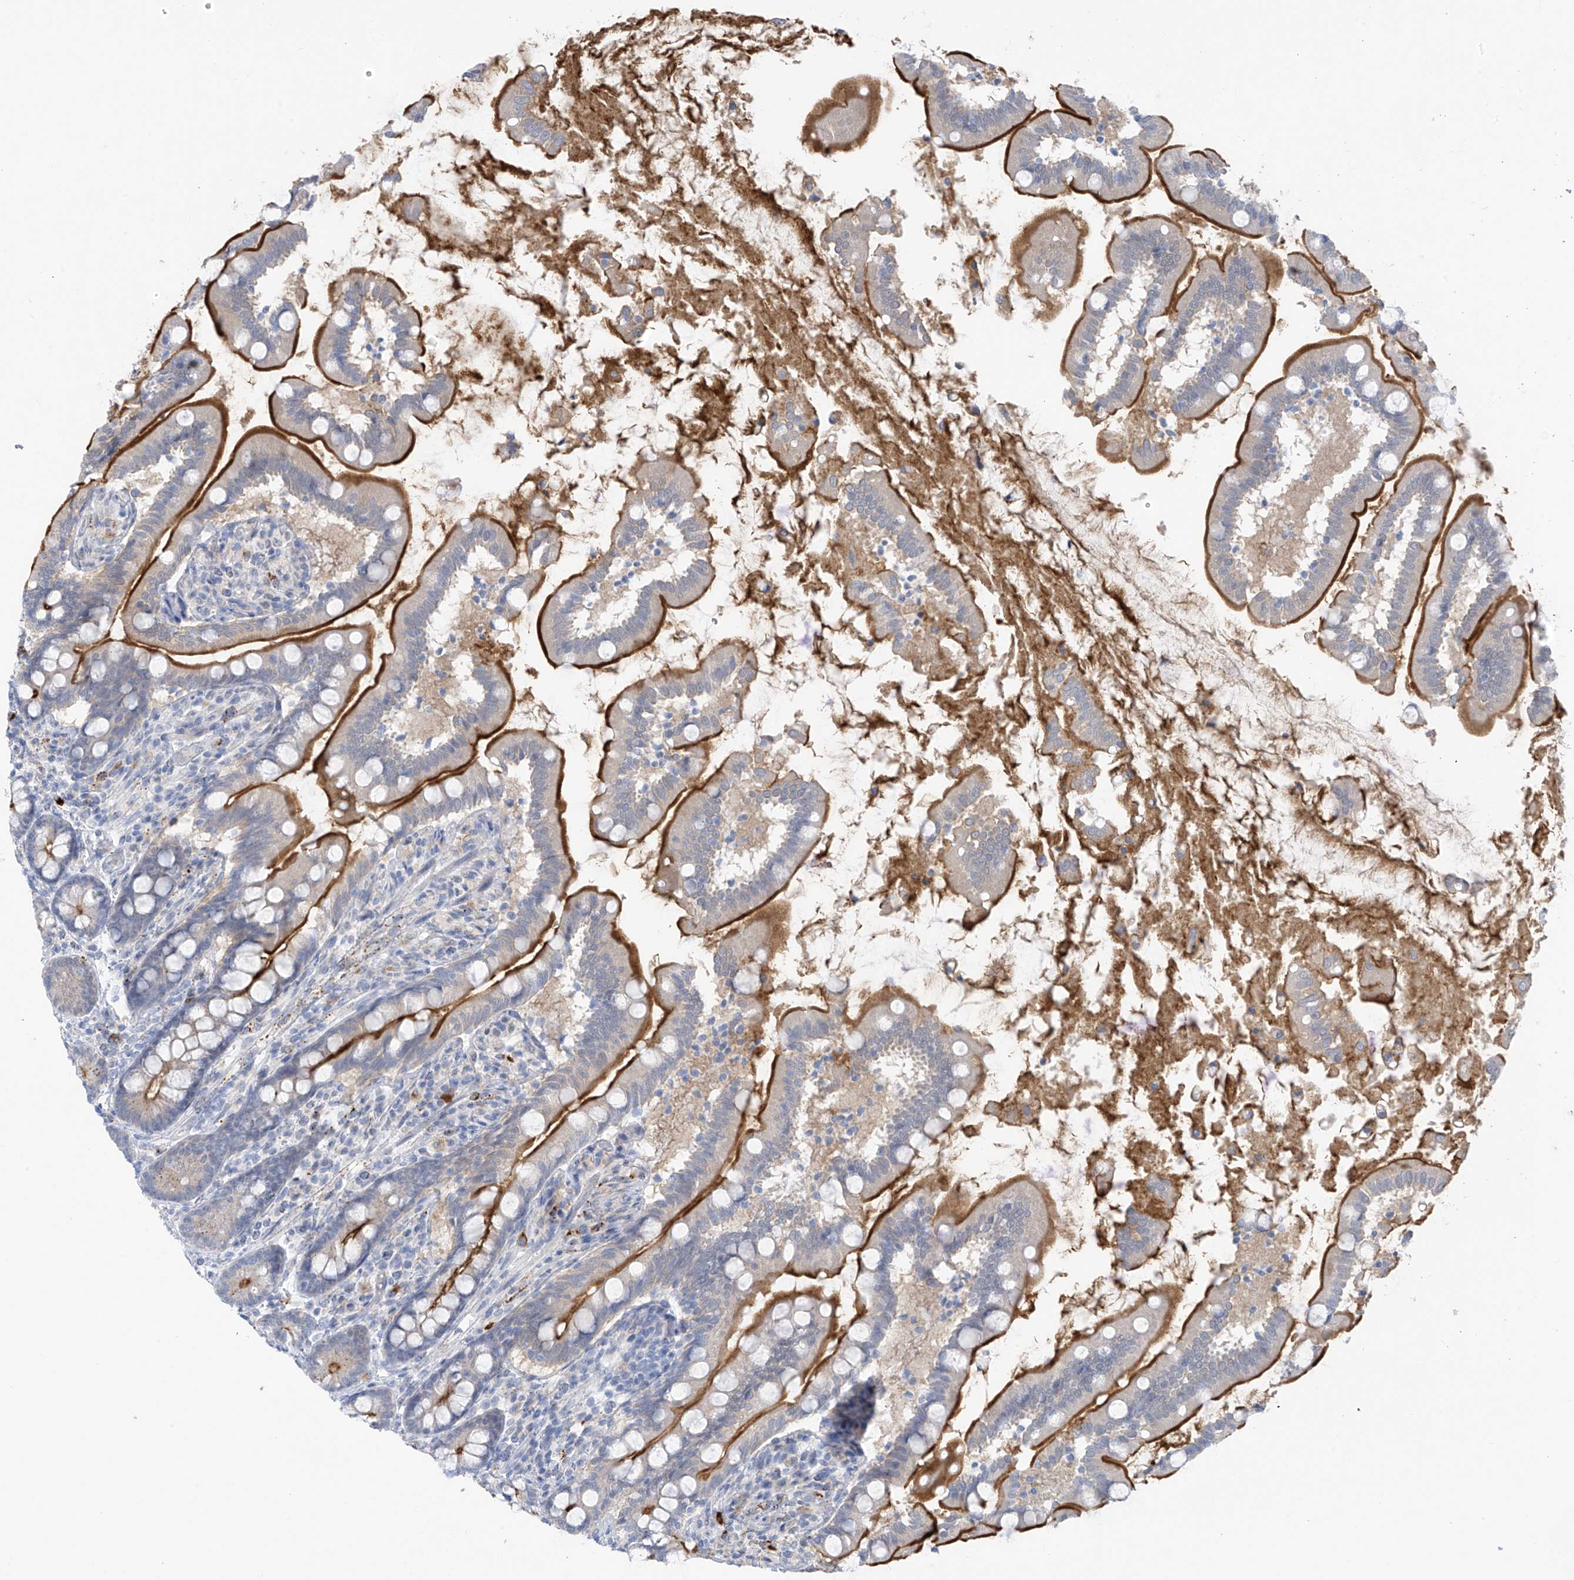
{"staining": {"intensity": "strong", "quantity": "25%-75%", "location": "cytoplasmic/membranous"}, "tissue": "small intestine", "cell_type": "Glandular cells", "image_type": "normal", "snomed": [{"axis": "morphology", "description": "Normal tissue, NOS"}, {"axis": "topography", "description": "Small intestine"}], "caption": "Immunohistochemical staining of unremarkable small intestine demonstrates 25%-75% levels of strong cytoplasmic/membranous protein expression in about 25%-75% of glandular cells.", "gene": "ZNF793", "patient": {"sex": "female", "age": 64}}